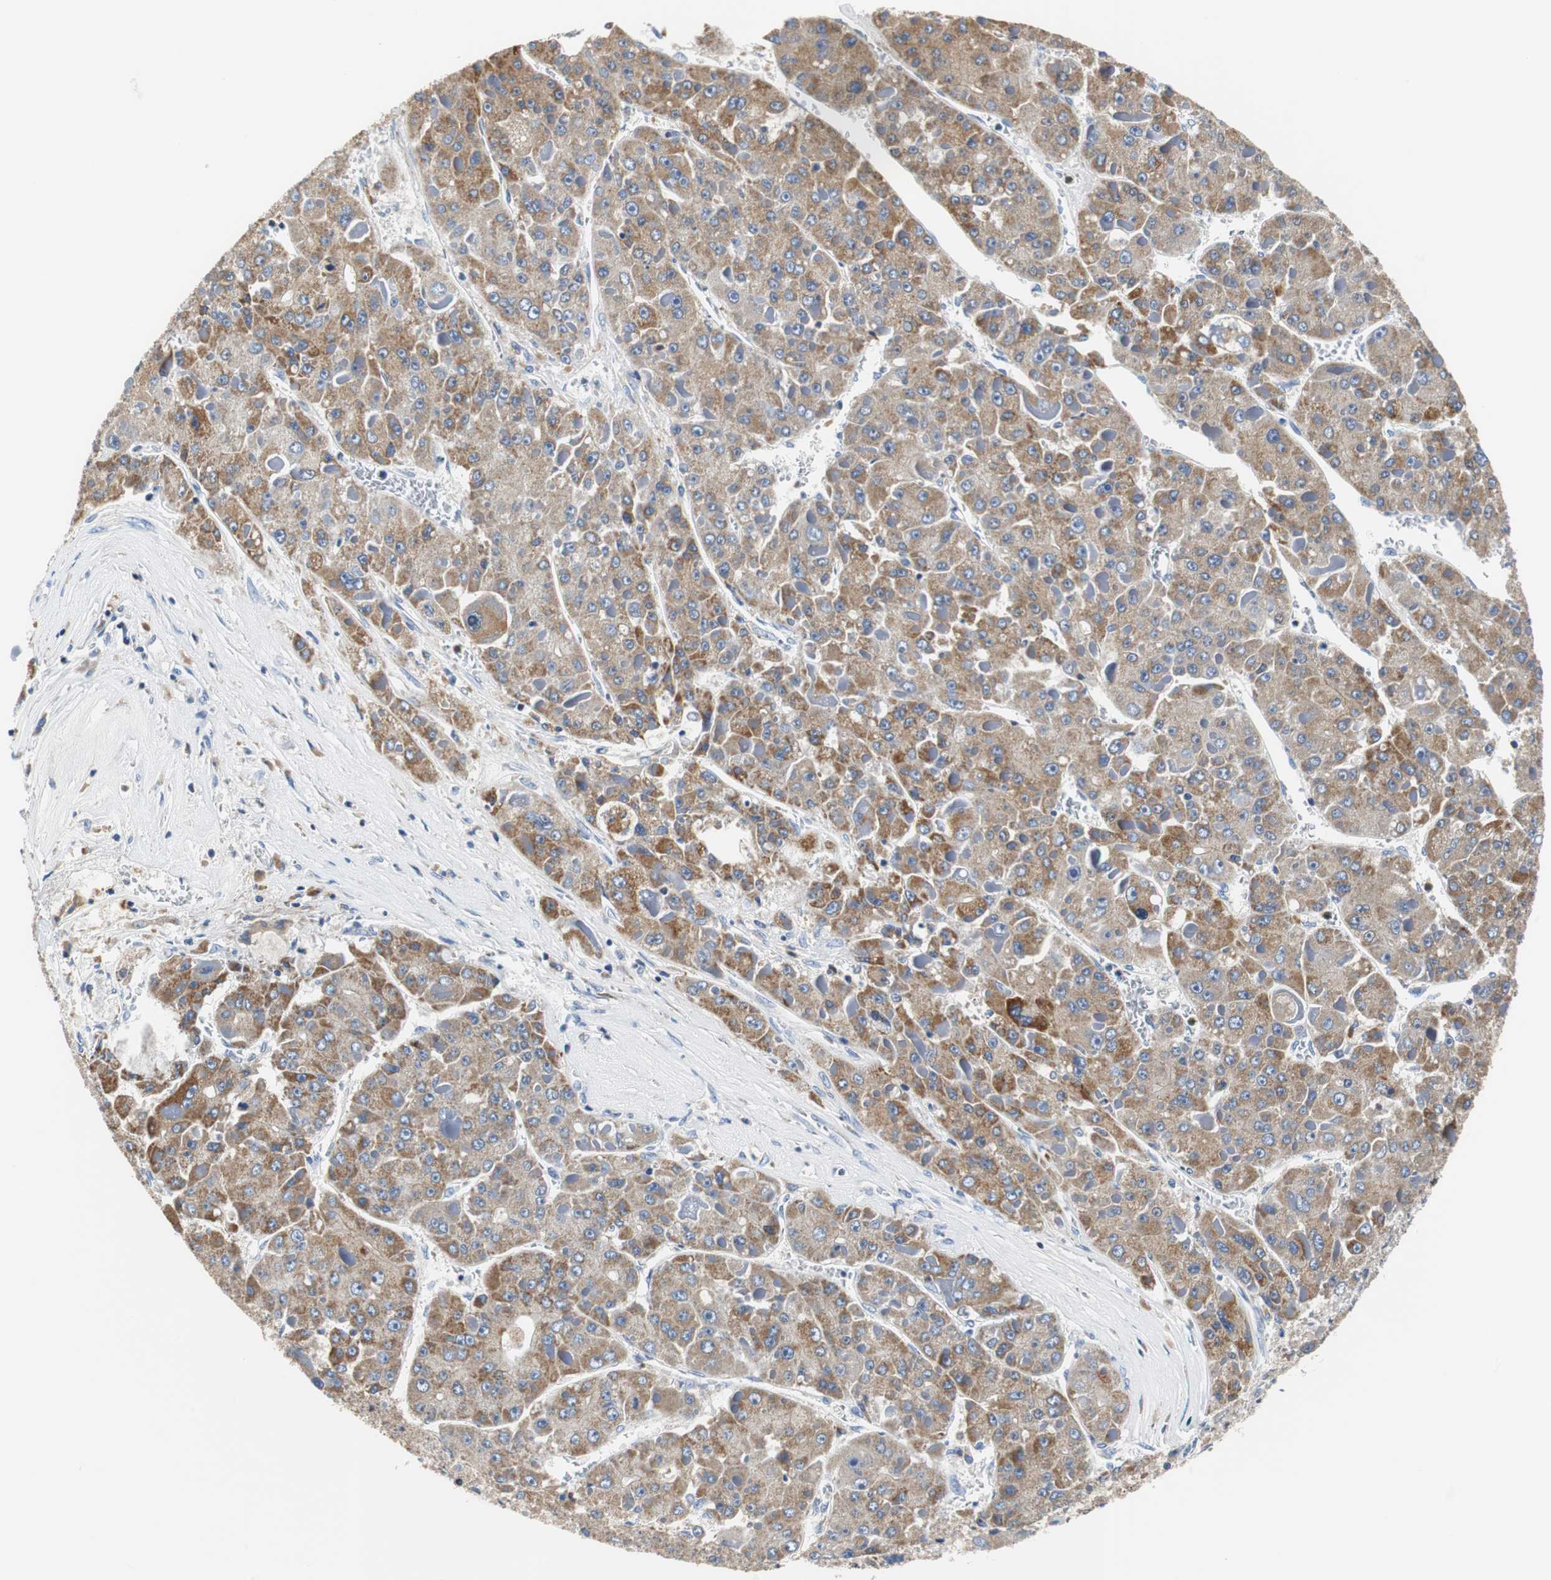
{"staining": {"intensity": "strong", "quantity": ">75%", "location": "cytoplasmic/membranous"}, "tissue": "liver cancer", "cell_type": "Tumor cells", "image_type": "cancer", "snomed": [{"axis": "morphology", "description": "Carcinoma, Hepatocellular, NOS"}, {"axis": "topography", "description": "Liver"}], "caption": "Hepatocellular carcinoma (liver) tissue displays strong cytoplasmic/membranous positivity in approximately >75% of tumor cells (IHC, brightfield microscopy, high magnification).", "gene": "VAMP8", "patient": {"sex": "female", "age": 73}}